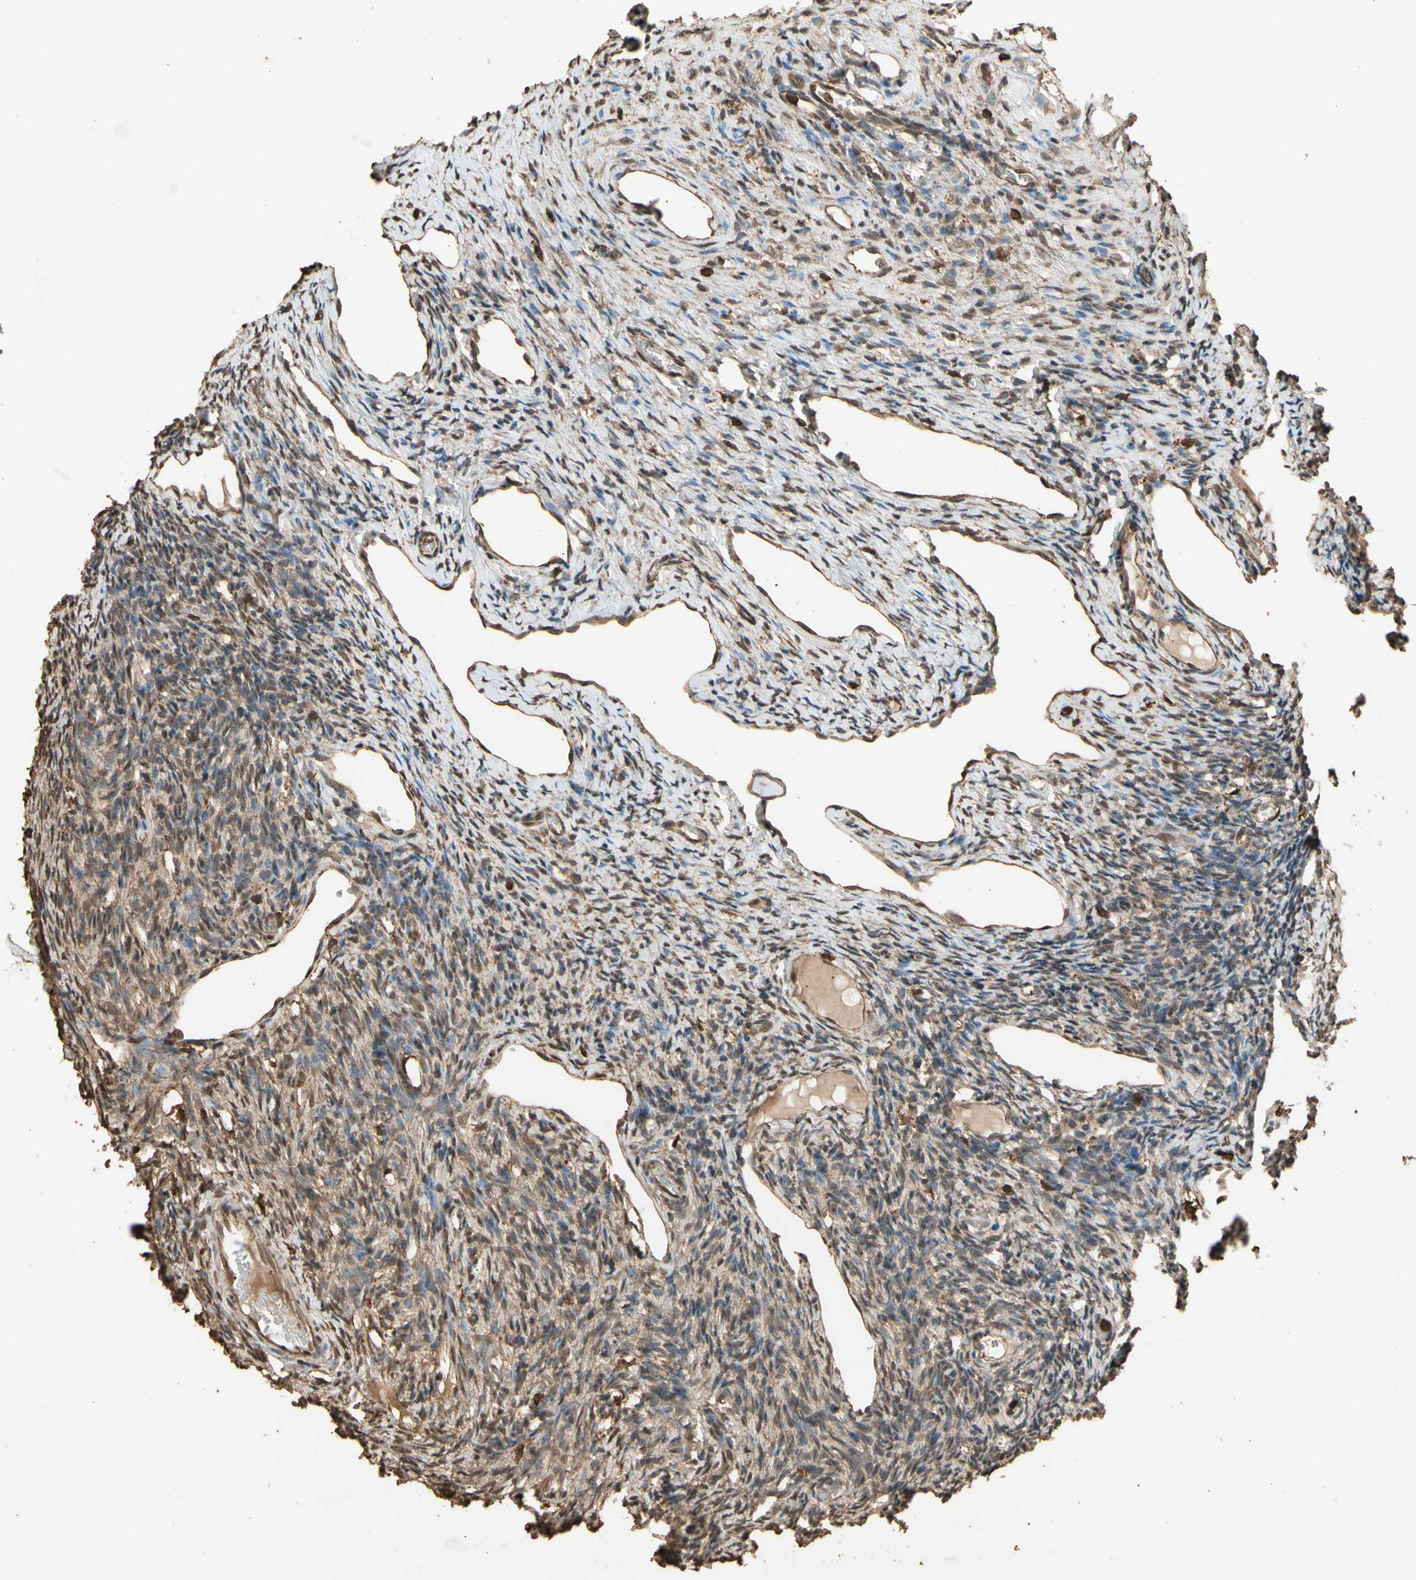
{"staining": {"intensity": "moderate", "quantity": ">75%", "location": "cytoplasmic/membranous"}, "tissue": "ovary", "cell_type": "Ovarian stroma cells", "image_type": "normal", "snomed": [{"axis": "morphology", "description": "Normal tissue, NOS"}, {"axis": "topography", "description": "Ovary"}], "caption": "IHC (DAB) staining of unremarkable human ovary reveals moderate cytoplasmic/membranous protein positivity in about >75% of ovarian stroma cells.", "gene": "TNFSF13B", "patient": {"sex": "female", "age": 33}}